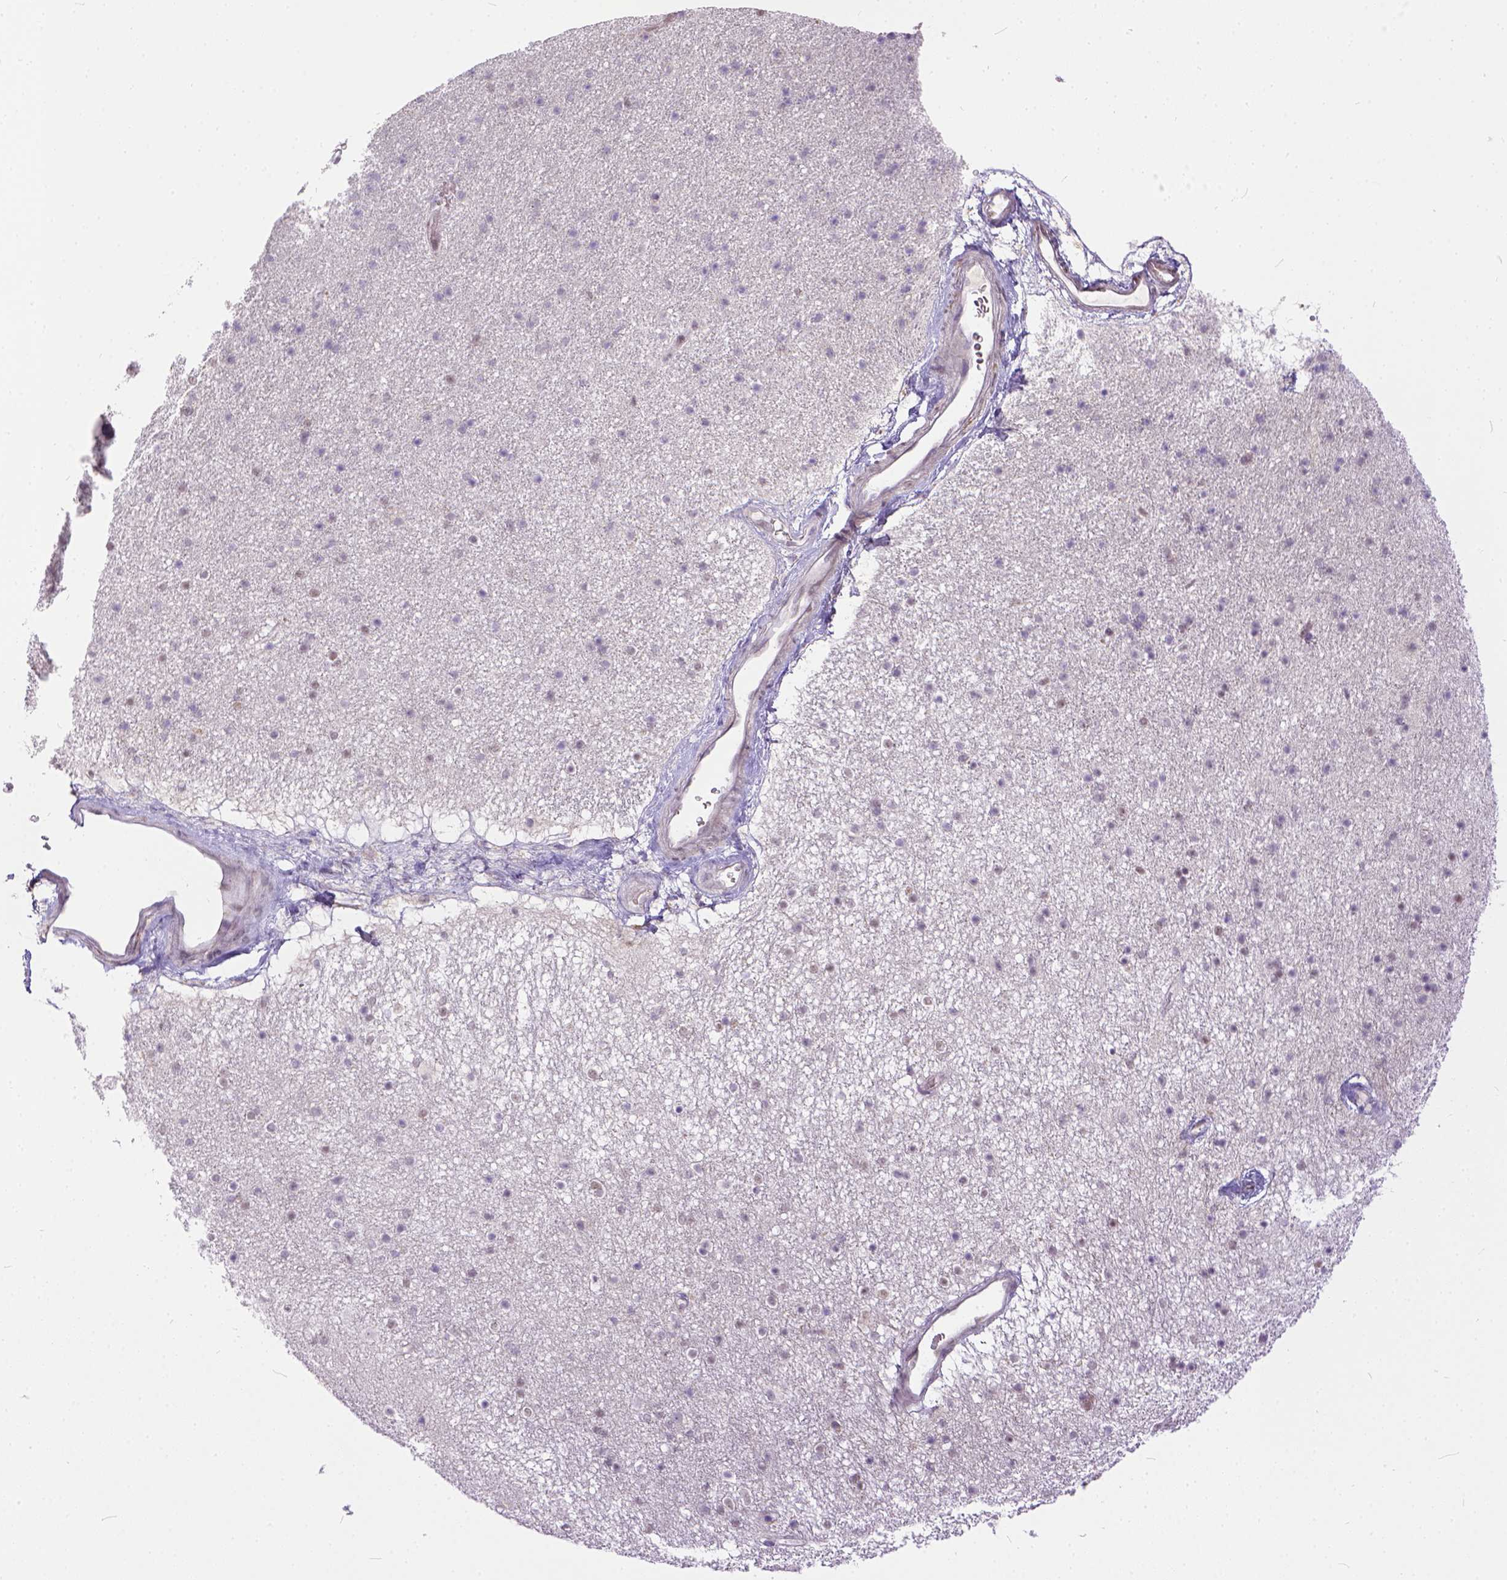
{"staining": {"intensity": "negative", "quantity": "none", "location": "none"}, "tissue": "caudate", "cell_type": "Glial cells", "image_type": "normal", "snomed": [{"axis": "morphology", "description": "Normal tissue, NOS"}, {"axis": "topography", "description": "Lateral ventricle wall"}], "caption": "Unremarkable caudate was stained to show a protein in brown. There is no significant staining in glial cells. The staining is performed using DAB brown chromogen with nuclei counter-stained in using hematoxylin.", "gene": "ERCC1", "patient": {"sex": "female", "age": 71}}